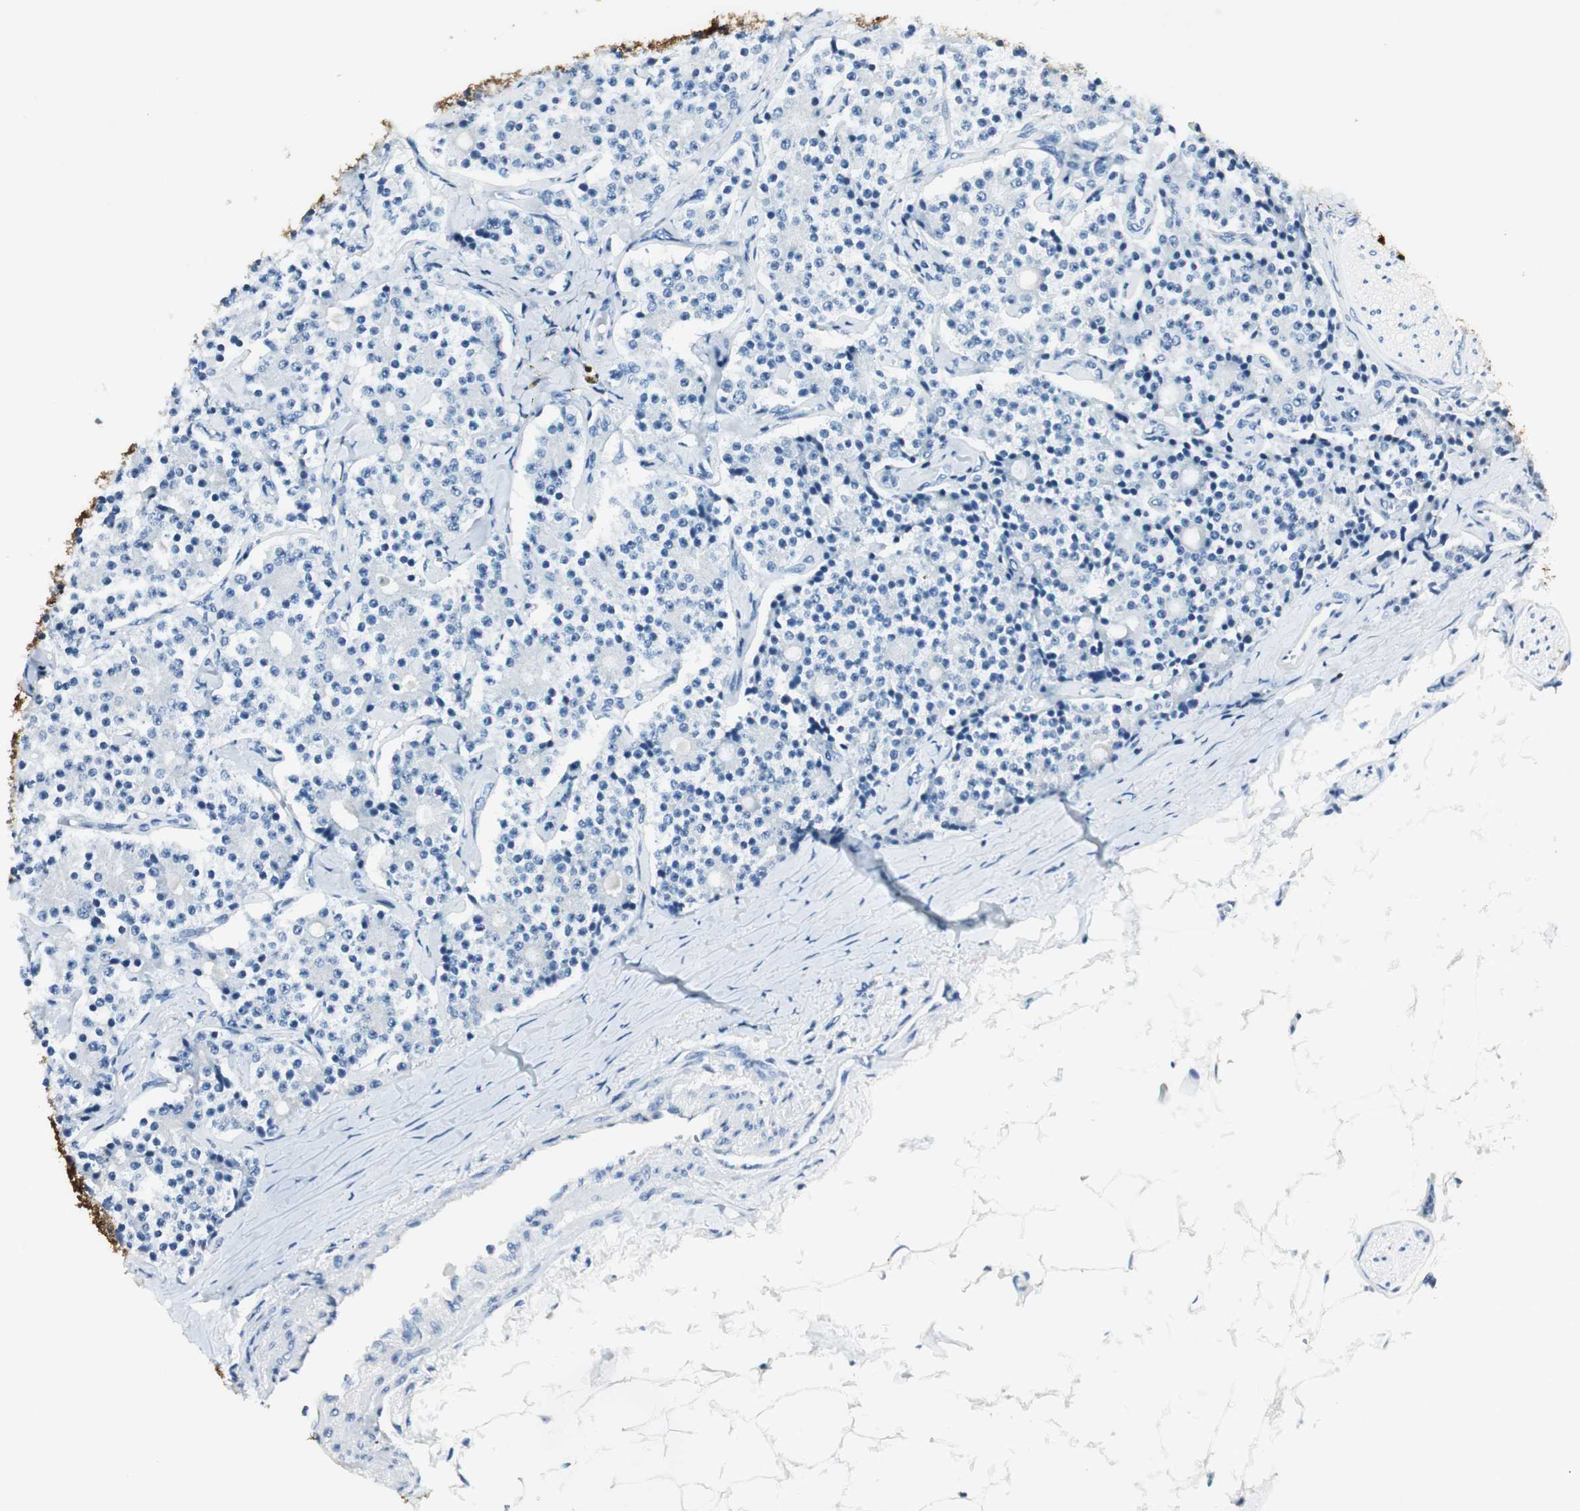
{"staining": {"intensity": "negative", "quantity": "none", "location": "none"}, "tissue": "carcinoid", "cell_type": "Tumor cells", "image_type": "cancer", "snomed": [{"axis": "morphology", "description": "Carcinoid, malignant, NOS"}, {"axis": "topography", "description": "Colon"}], "caption": "The immunohistochemistry (IHC) histopathology image has no significant positivity in tumor cells of carcinoid tissue.", "gene": "LRP2", "patient": {"sex": "female", "age": 61}}